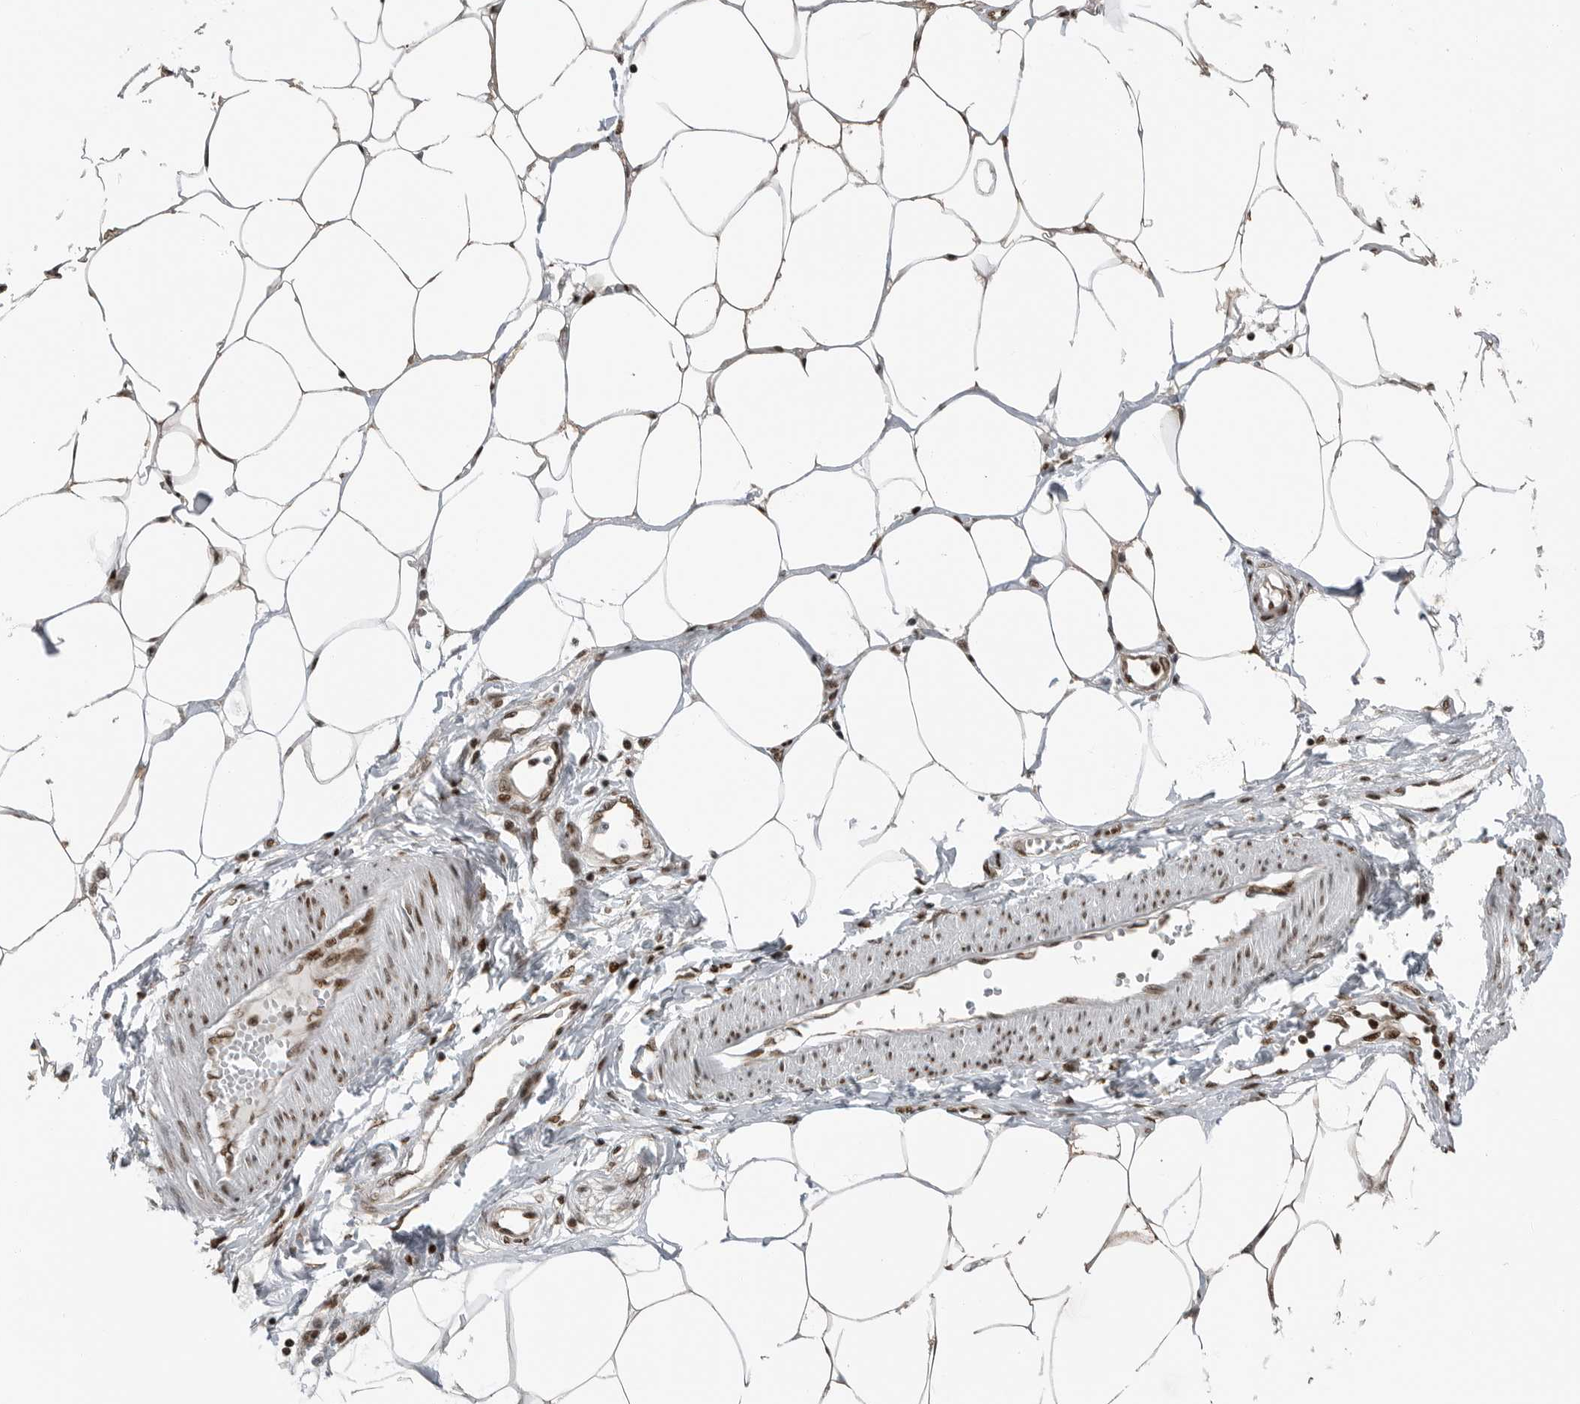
{"staining": {"intensity": "strong", "quantity": ">75%", "location": "nuclear"}, "tissue": "adipose tissue", "cell_type": "Adipocytes", "image_type": "normal", "snomed": [{"axis": "morphology", "description": "Normal tissue, NOS"}, {"axis": "morphology", "description": "Adenocarcinoma, NOS"}, {"axis": "topography", "description": "Colon"}, {"axis": "topography", "description": "Peripheral nerve tissue"}], "caption": "This photomicrograph displays immunohistochemistry staining of normal human adipose tissue, with high strong nuclear positivity in about >75% of adipocytes.", "gene": "BLZF1", "patient": {"sex": "male", "age": 14}}